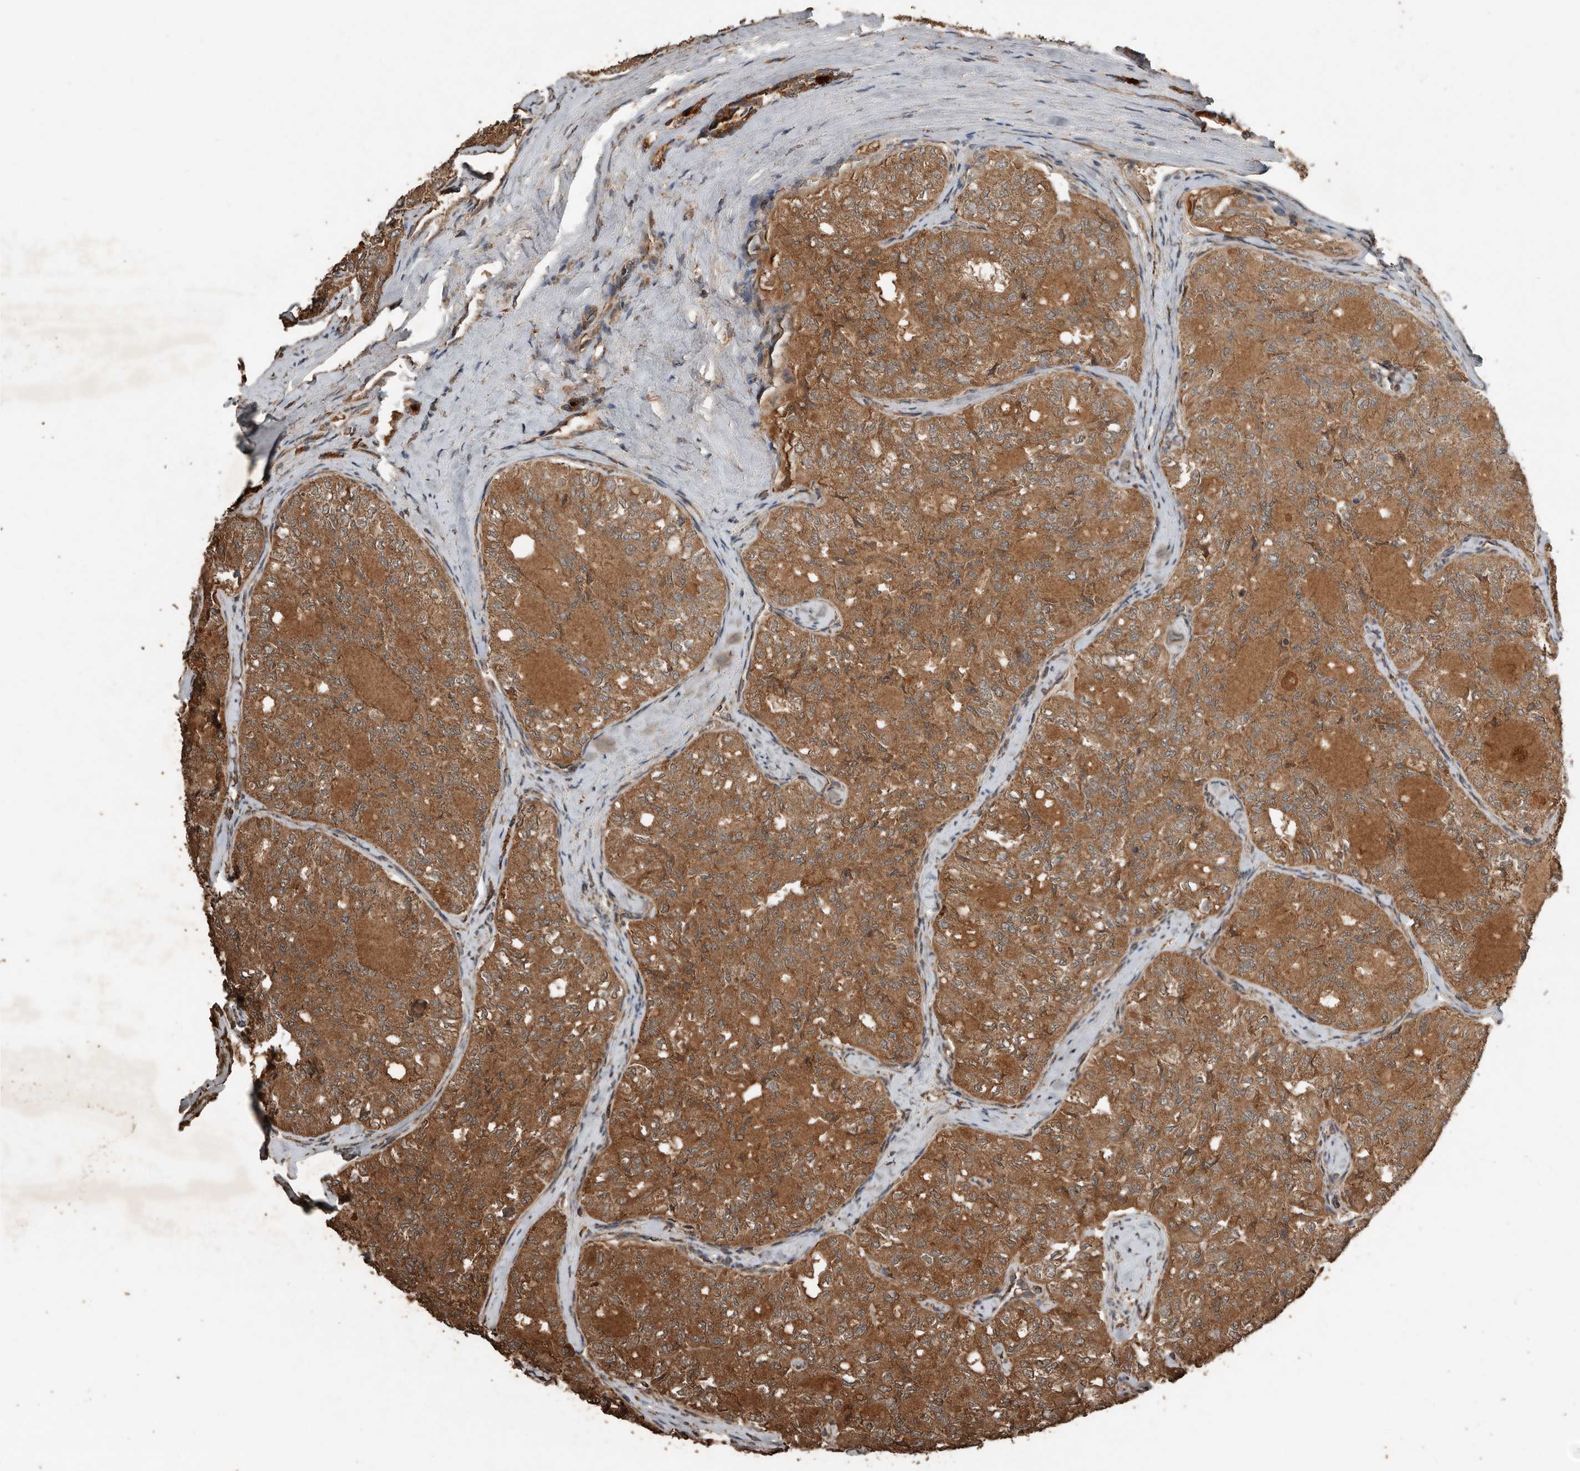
{"staining": {"intensity": "strong", "quantity": ">75%", "location": "cytoplasmic/membranous"}, "tissue": "thyroid cancer", "cell_type": "Tumor cells", "image_type": "cancer", "snomed": [{"axis": "morphology", "description": "Follicular adenoma carcinoma, NOS"}, {"axis": "topography", "description": "Thyroid gland"}], "caption": "Human follicular adenoma carcinoma (thyroid) stained with a protein marker displays strong staining in tumor cells.", "gene": "RNF207", "patient": {"sex": "male", "age": 75}}